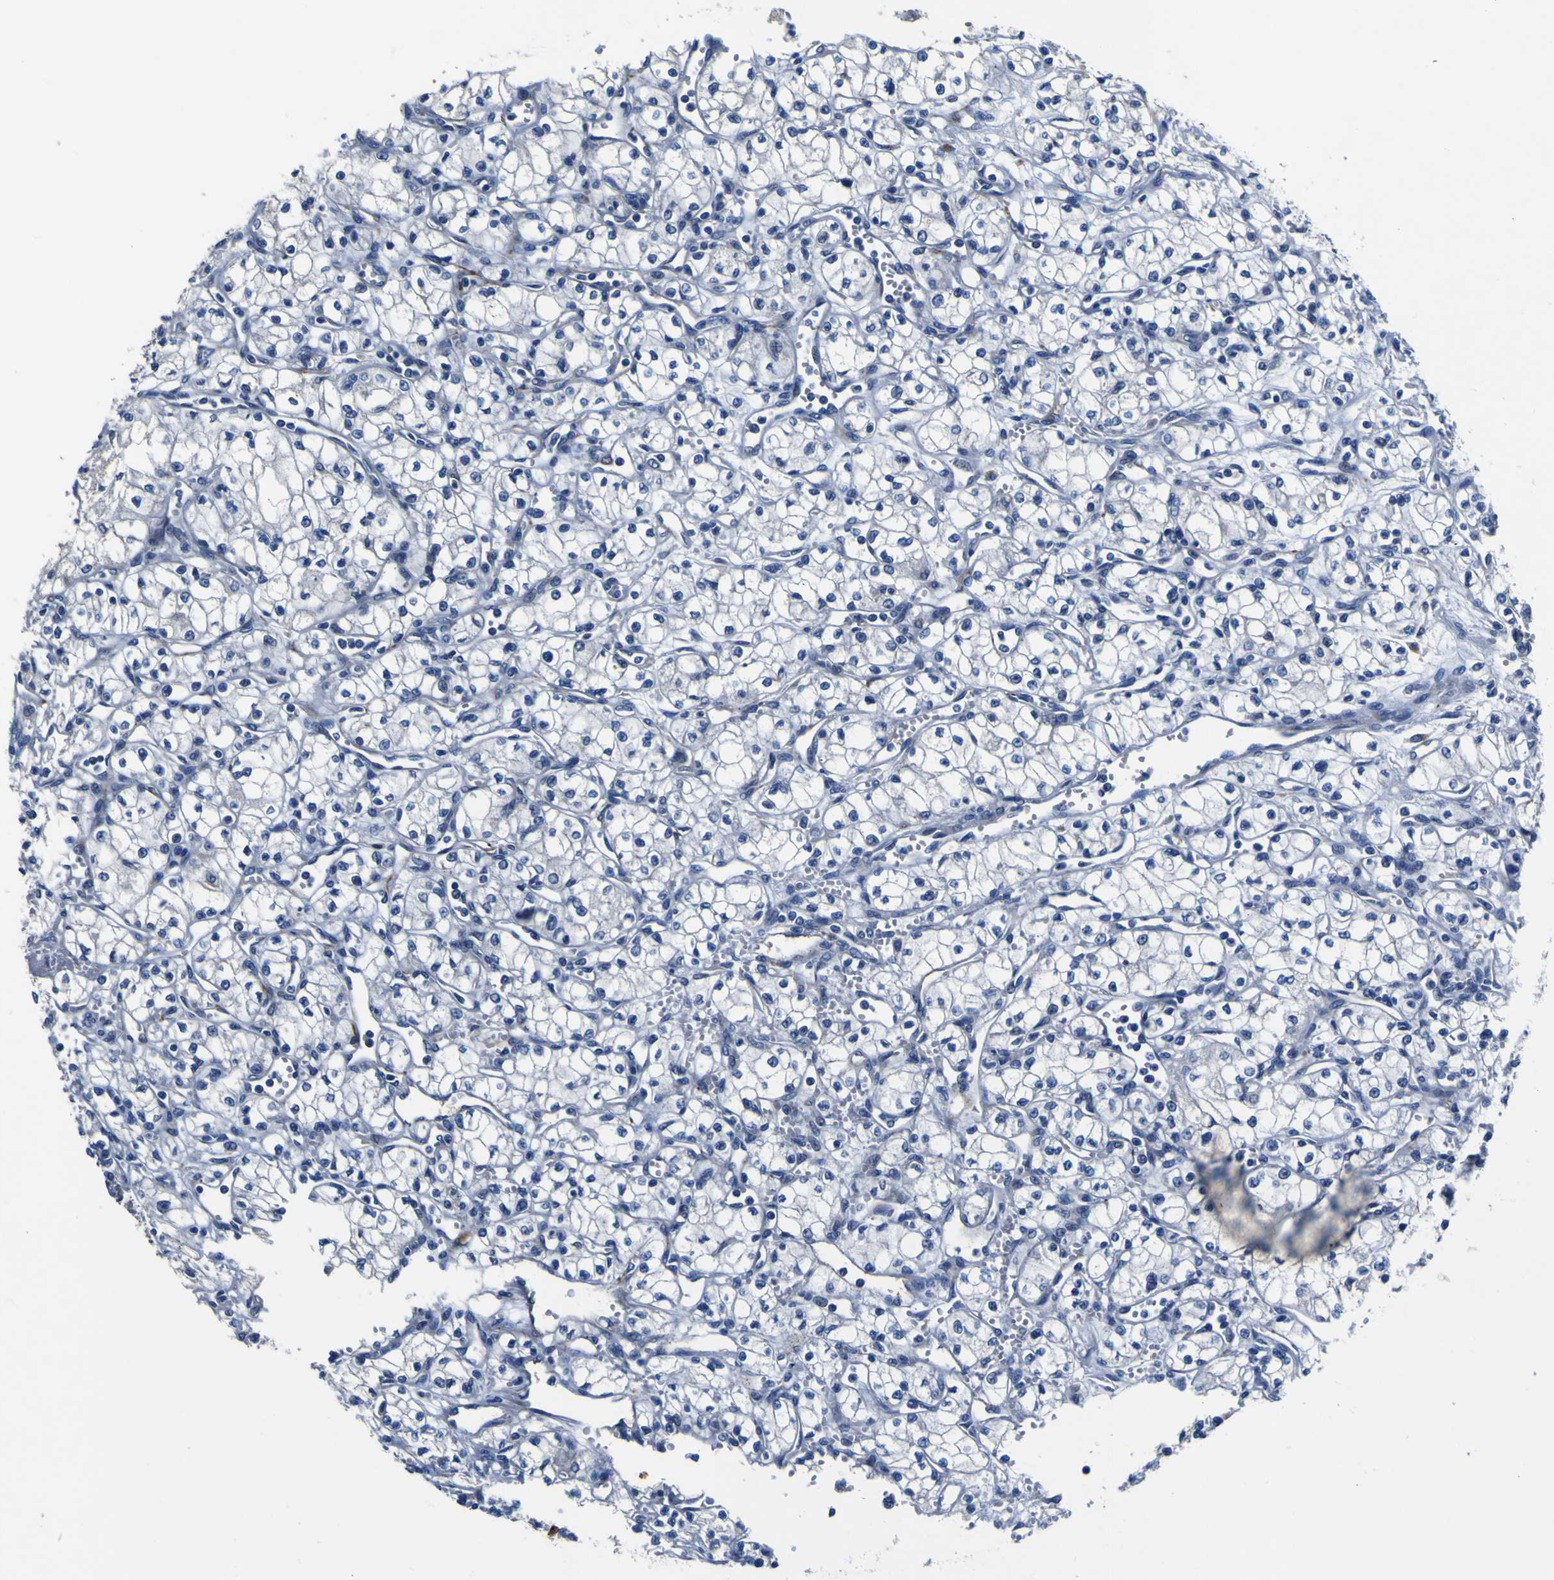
{"staining": {"intensity": "negative", "quantity": "none", "location": "none"}, "tissue": "renal cancer", "cell_type": "Tumor cells", "image_type": "cancer", "snomed": [{"axis": "morphology", "description": "Normal tissue, NOS"}, {"axis": "morphology", "description": "Adenocarcinoma, NOS"}, {"axis": "topography", "description": "Kidney"}], "caption": "Immunohistochemistry of renal adenocarcinoma exhibits no staining in tumor cells.", "gene": "AGAP3", "patient": {"sex": "male", "age": 59}}